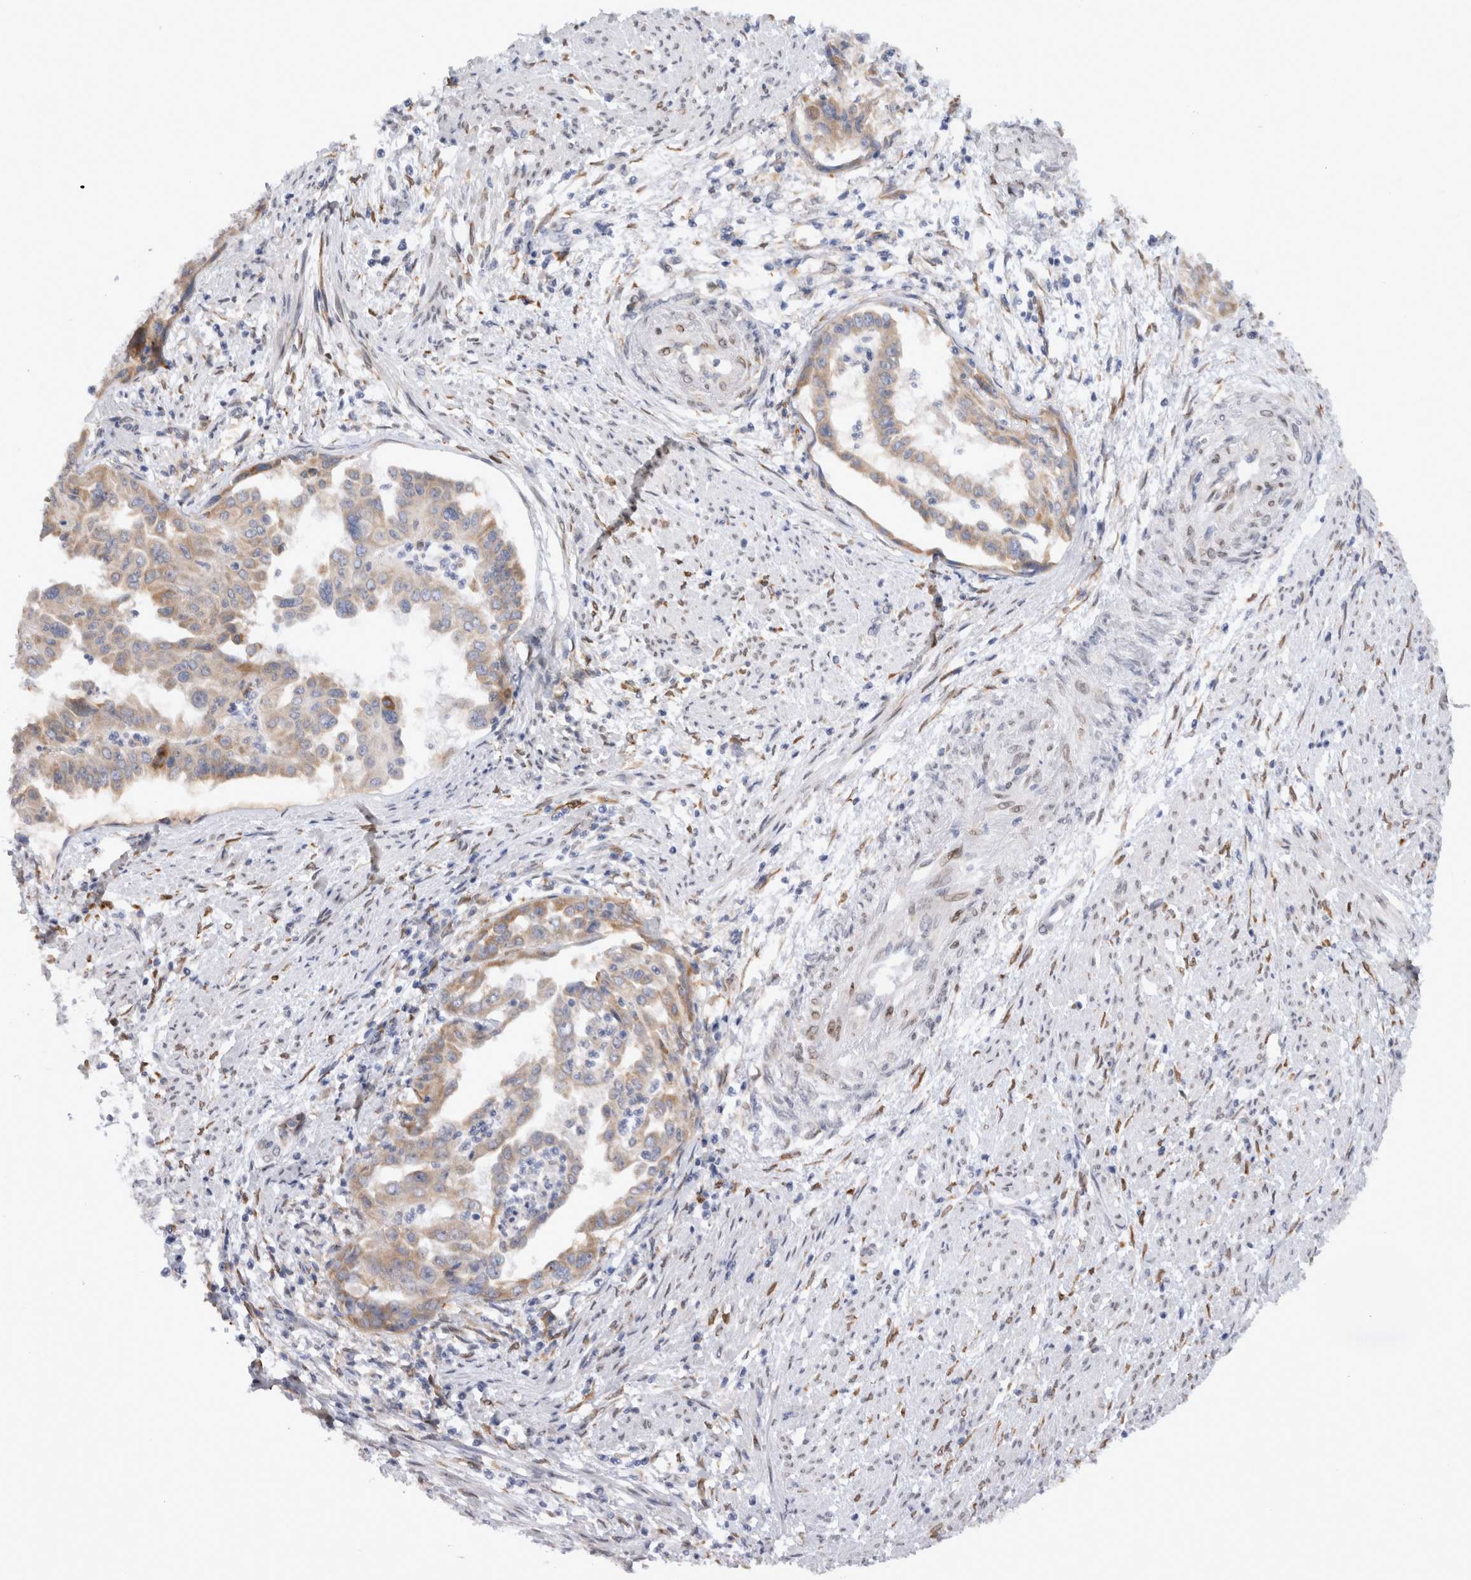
{"staining": {"intensity": "moderate", "quantity": "25%-75%", "location": "cytoplasmic/membranous"}, "tissue": "endometrial cancer", "cell_type": "Tumor cells", "image_type": "cancer", "snomed": [{"axis": "morphology", "description": "Adenocarcinoma, NOS"}, {"axis": "topography", "description": "Endometrium"}], "caption": "Adenocarcinoma (endometrial) stained with a protein marker demonstrates moderate staining in tumor cells.", "gene": "VCPIP1", "patient": {"sex": "female", "age": 85}}